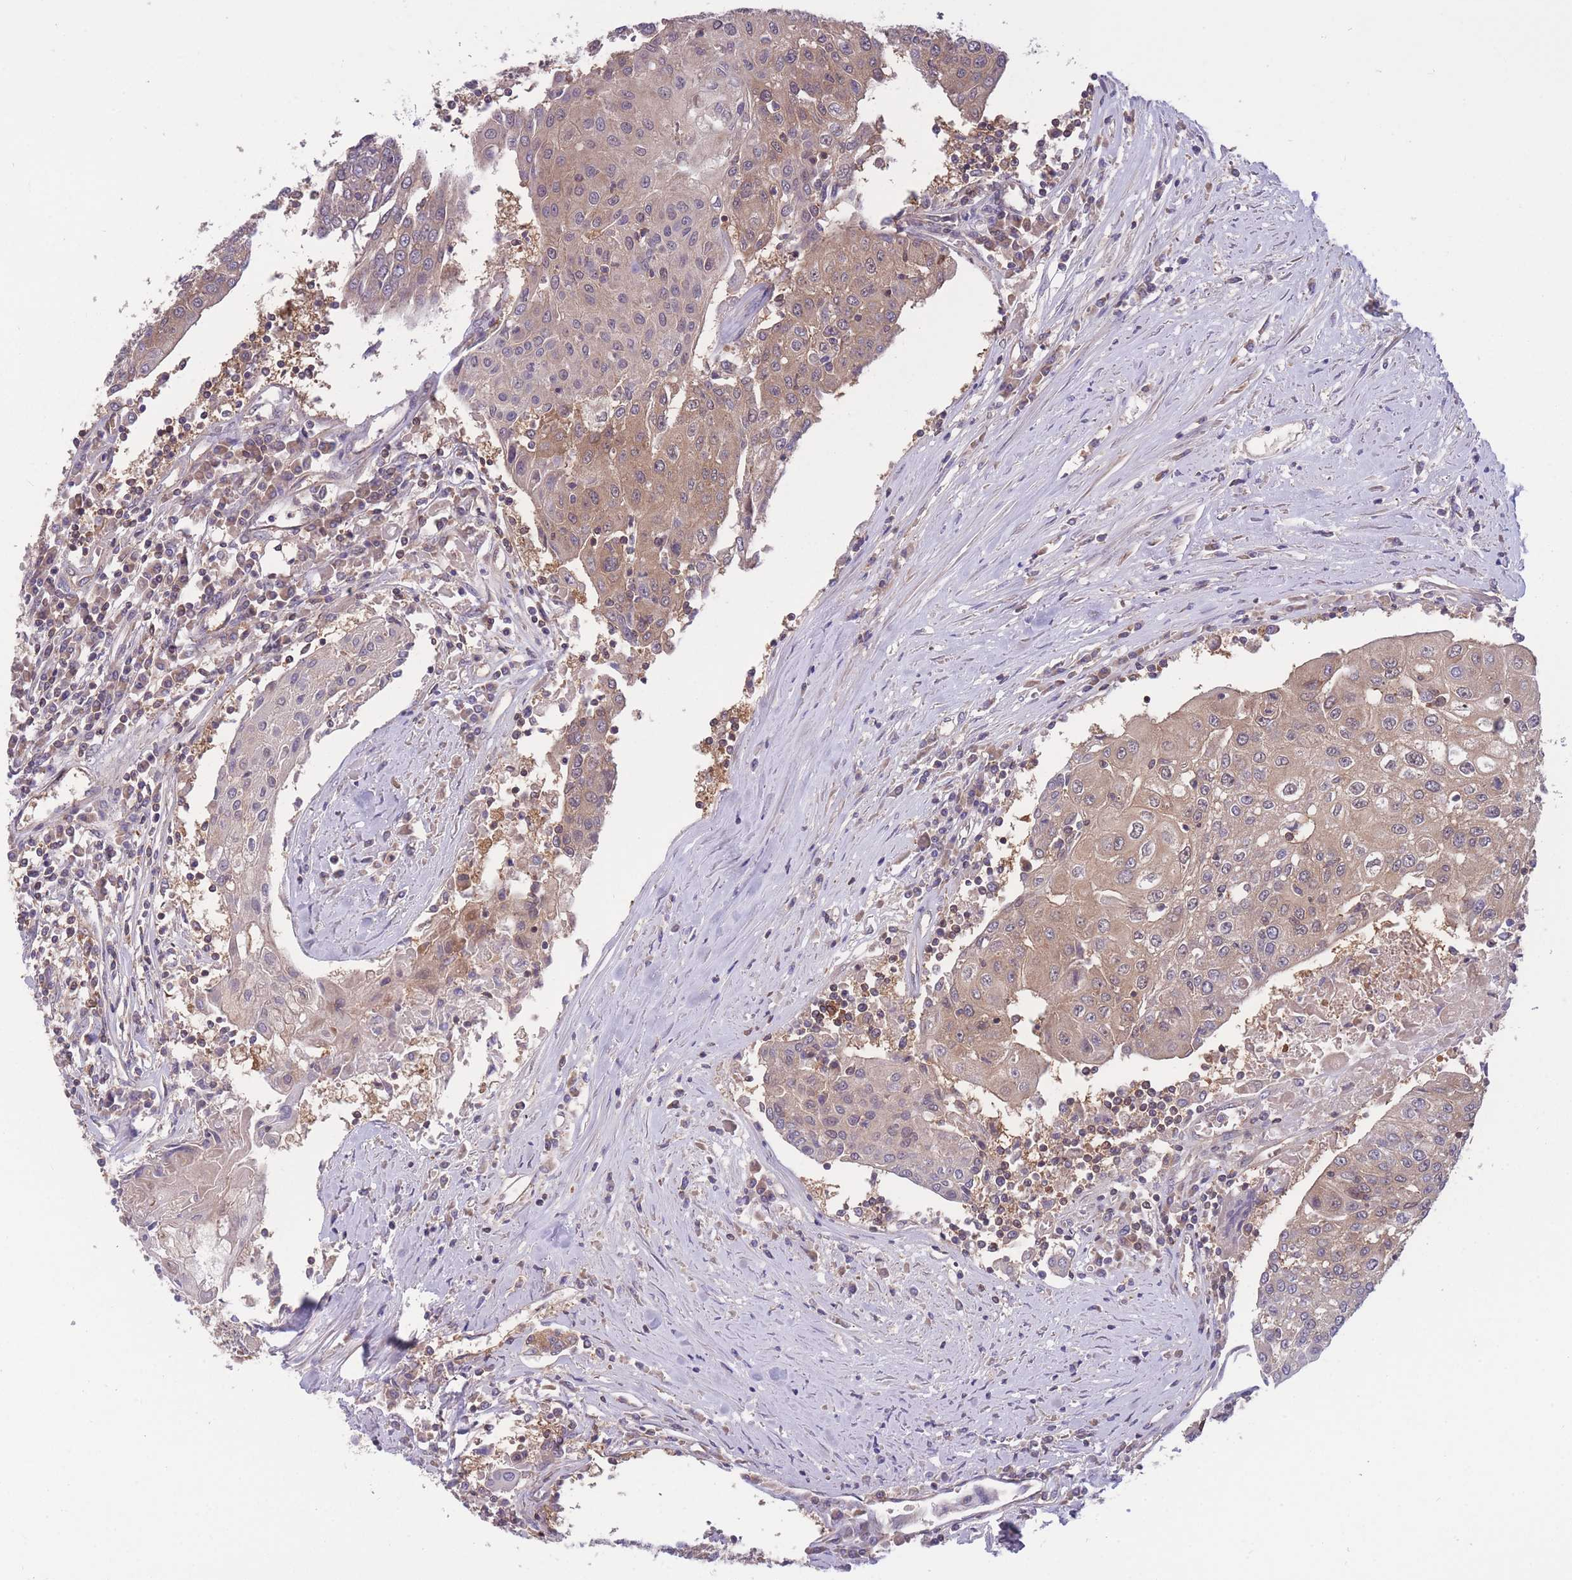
{"staining": {"intensity": "weak", "quantity": ">75%", "location": "cytoplasmic/membranous"}, "tissue": "urothelial cancer", "cell_type": "Tumor cells", "image_type": "cancer", "snomed": [{"axis": "morphology", "description": "Urothelial carcinoma, High grade"}, {"axis": "topography", "description": "Urinary bladder"}], "caption": "High-grade urothelial carcinoma stained with a protein marker displays weak staining in tumor cells.", "gene": "UBE2N", "patient": {"sex": "female", "age": 85}}